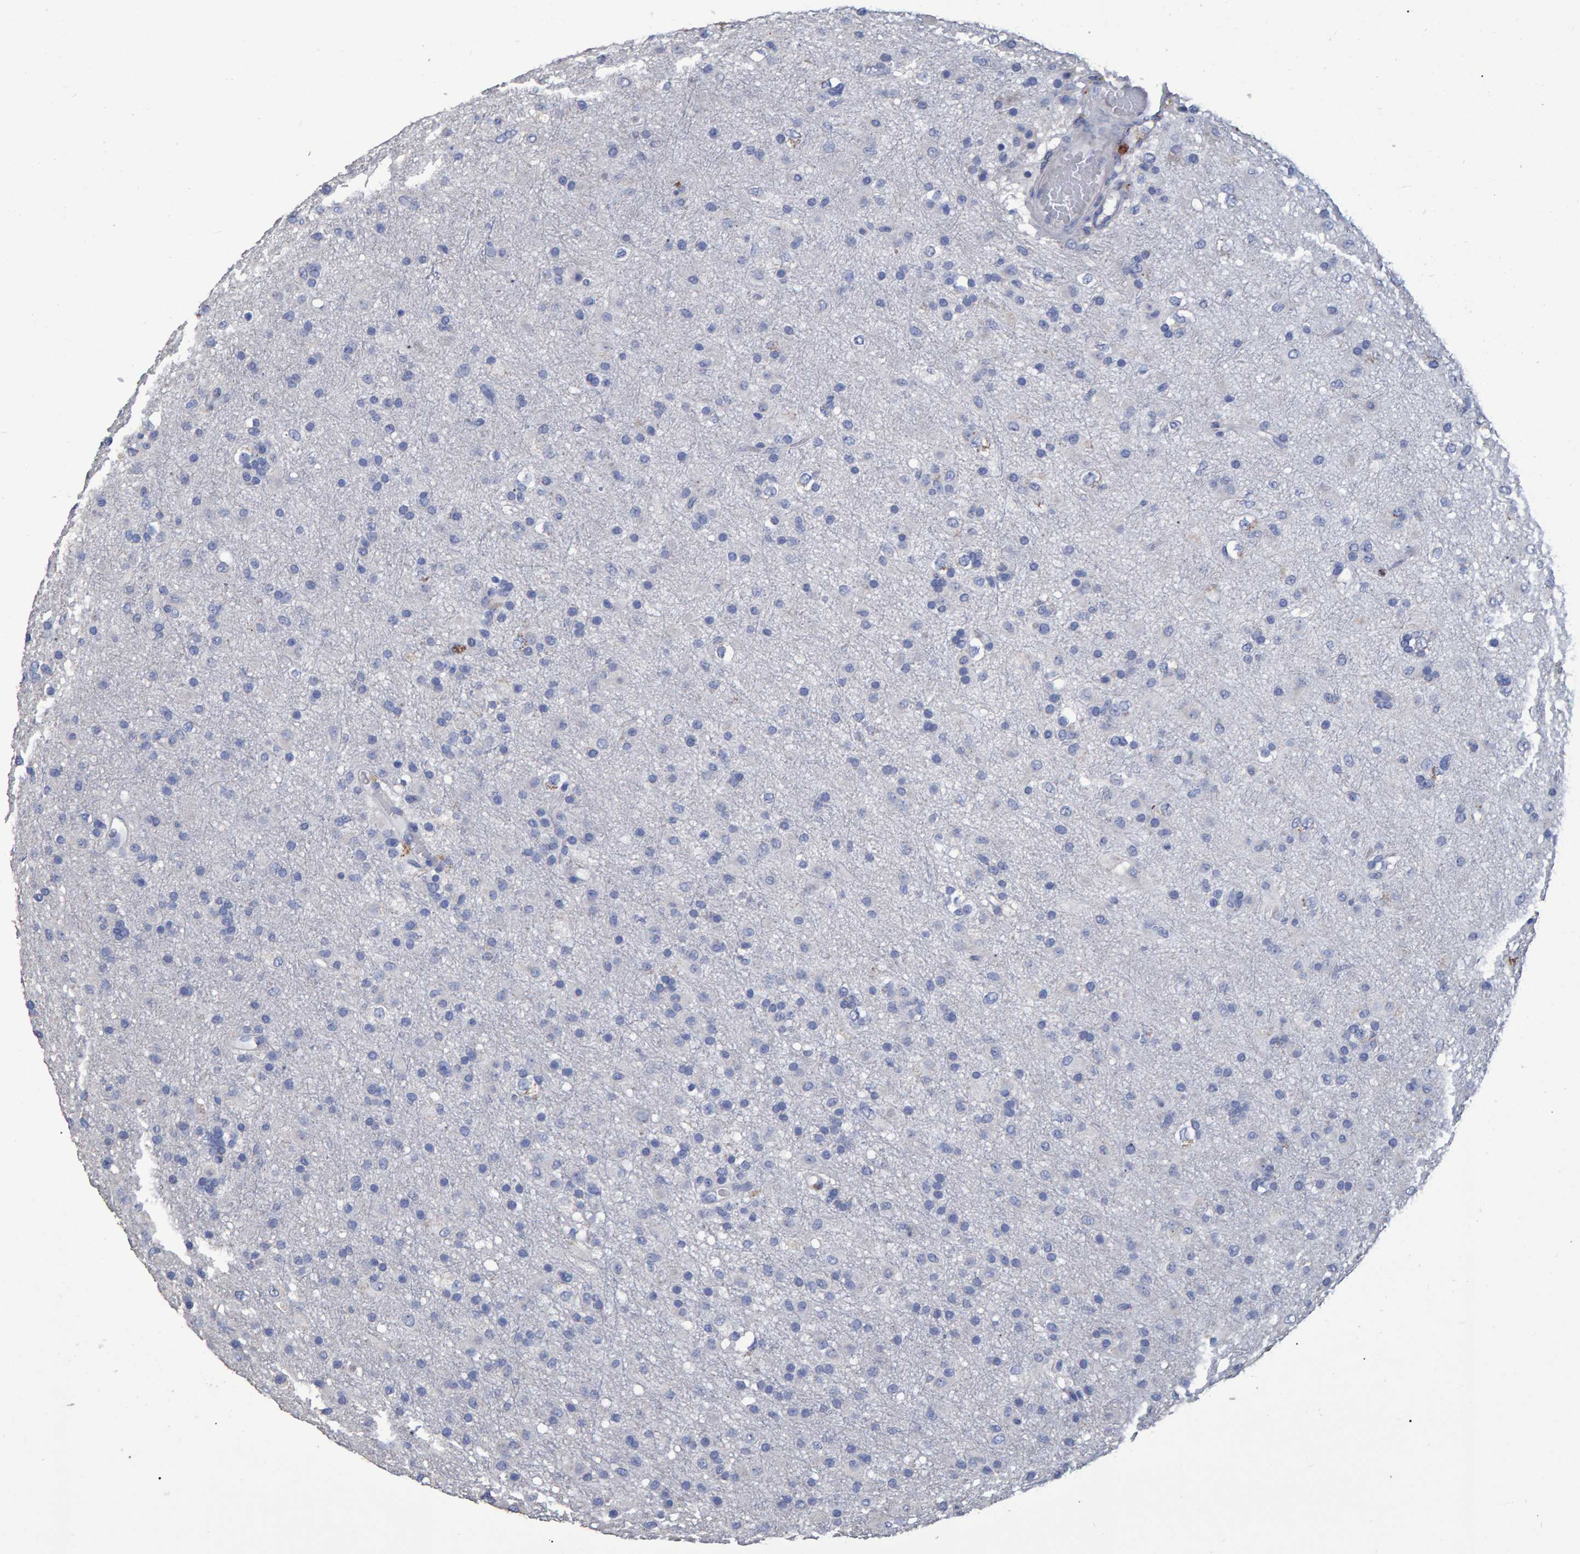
{"staining": {"intensity": "negative", "quantity": "none", "location": "none"}, "tissue": "glioma", "cell_type": "Tumor cells", "image_type": "cancer", "snomed": [{"axis": "morphology", "description": "Glioma, malignant, Low grade"}, {"axis": "topography", "description": "Brain"}], "caption": "Tumor cells are negative for brown protein staining in malignant glioma (low-grade).", "gene": "HEMGN", "patient": {"sex": "male", "age": 65}}